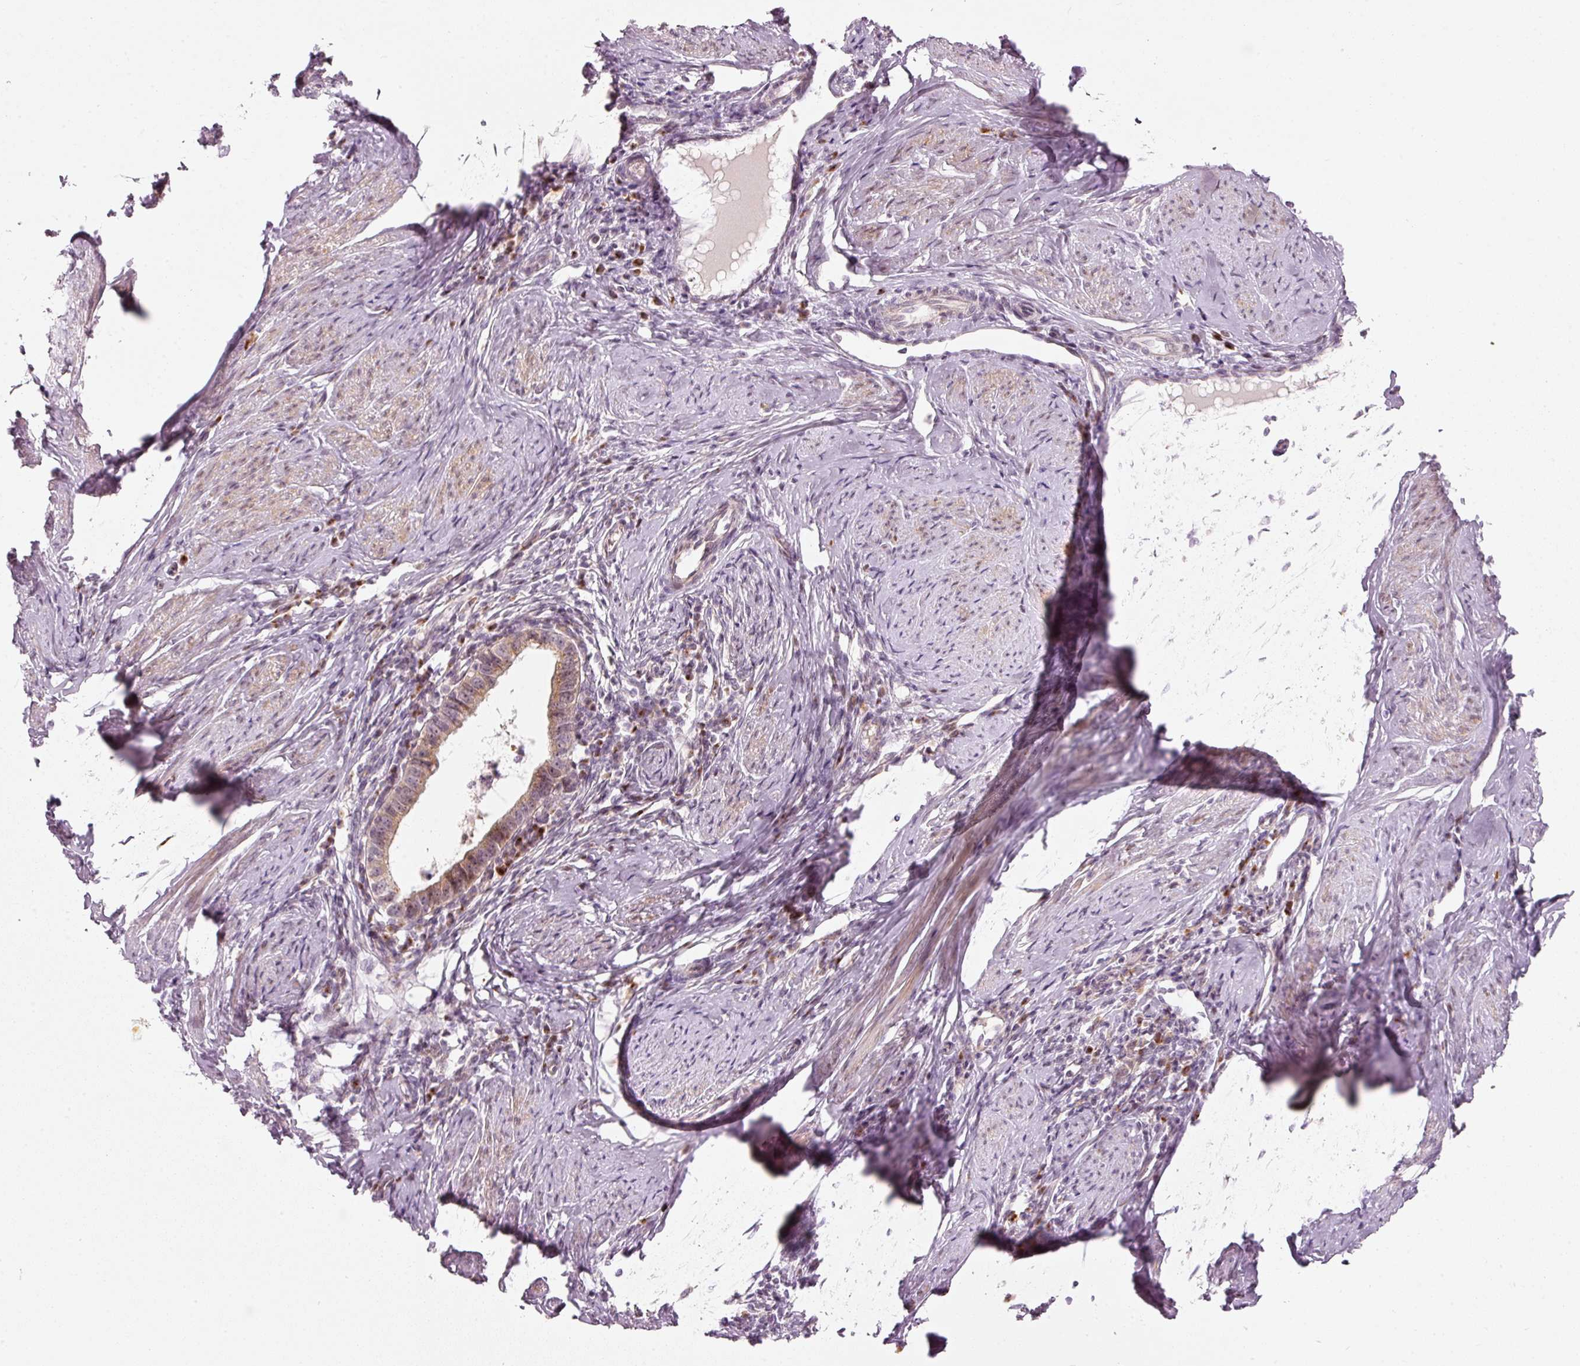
{"staining": {"intensity": "moderate", "quantity": ">75%", "location": "cytoplasmic/membranous"}, "tissue": "cervical cancer", "cell_type": "Tumor cells", "image_type": "cancer", "snomed": [{"axis": "morphology", "description": "Adenocarcinoma, NOS"}, {"axis": "topography", "description": "Cervix"}], "caption": "Tumor cells show medium levels of moderate cytoplasmic/membranous expression in about >75% of cells in human cervical cancer.", "gene": "SLC20A1", "patient": {"sex": "female", "age": 36}}